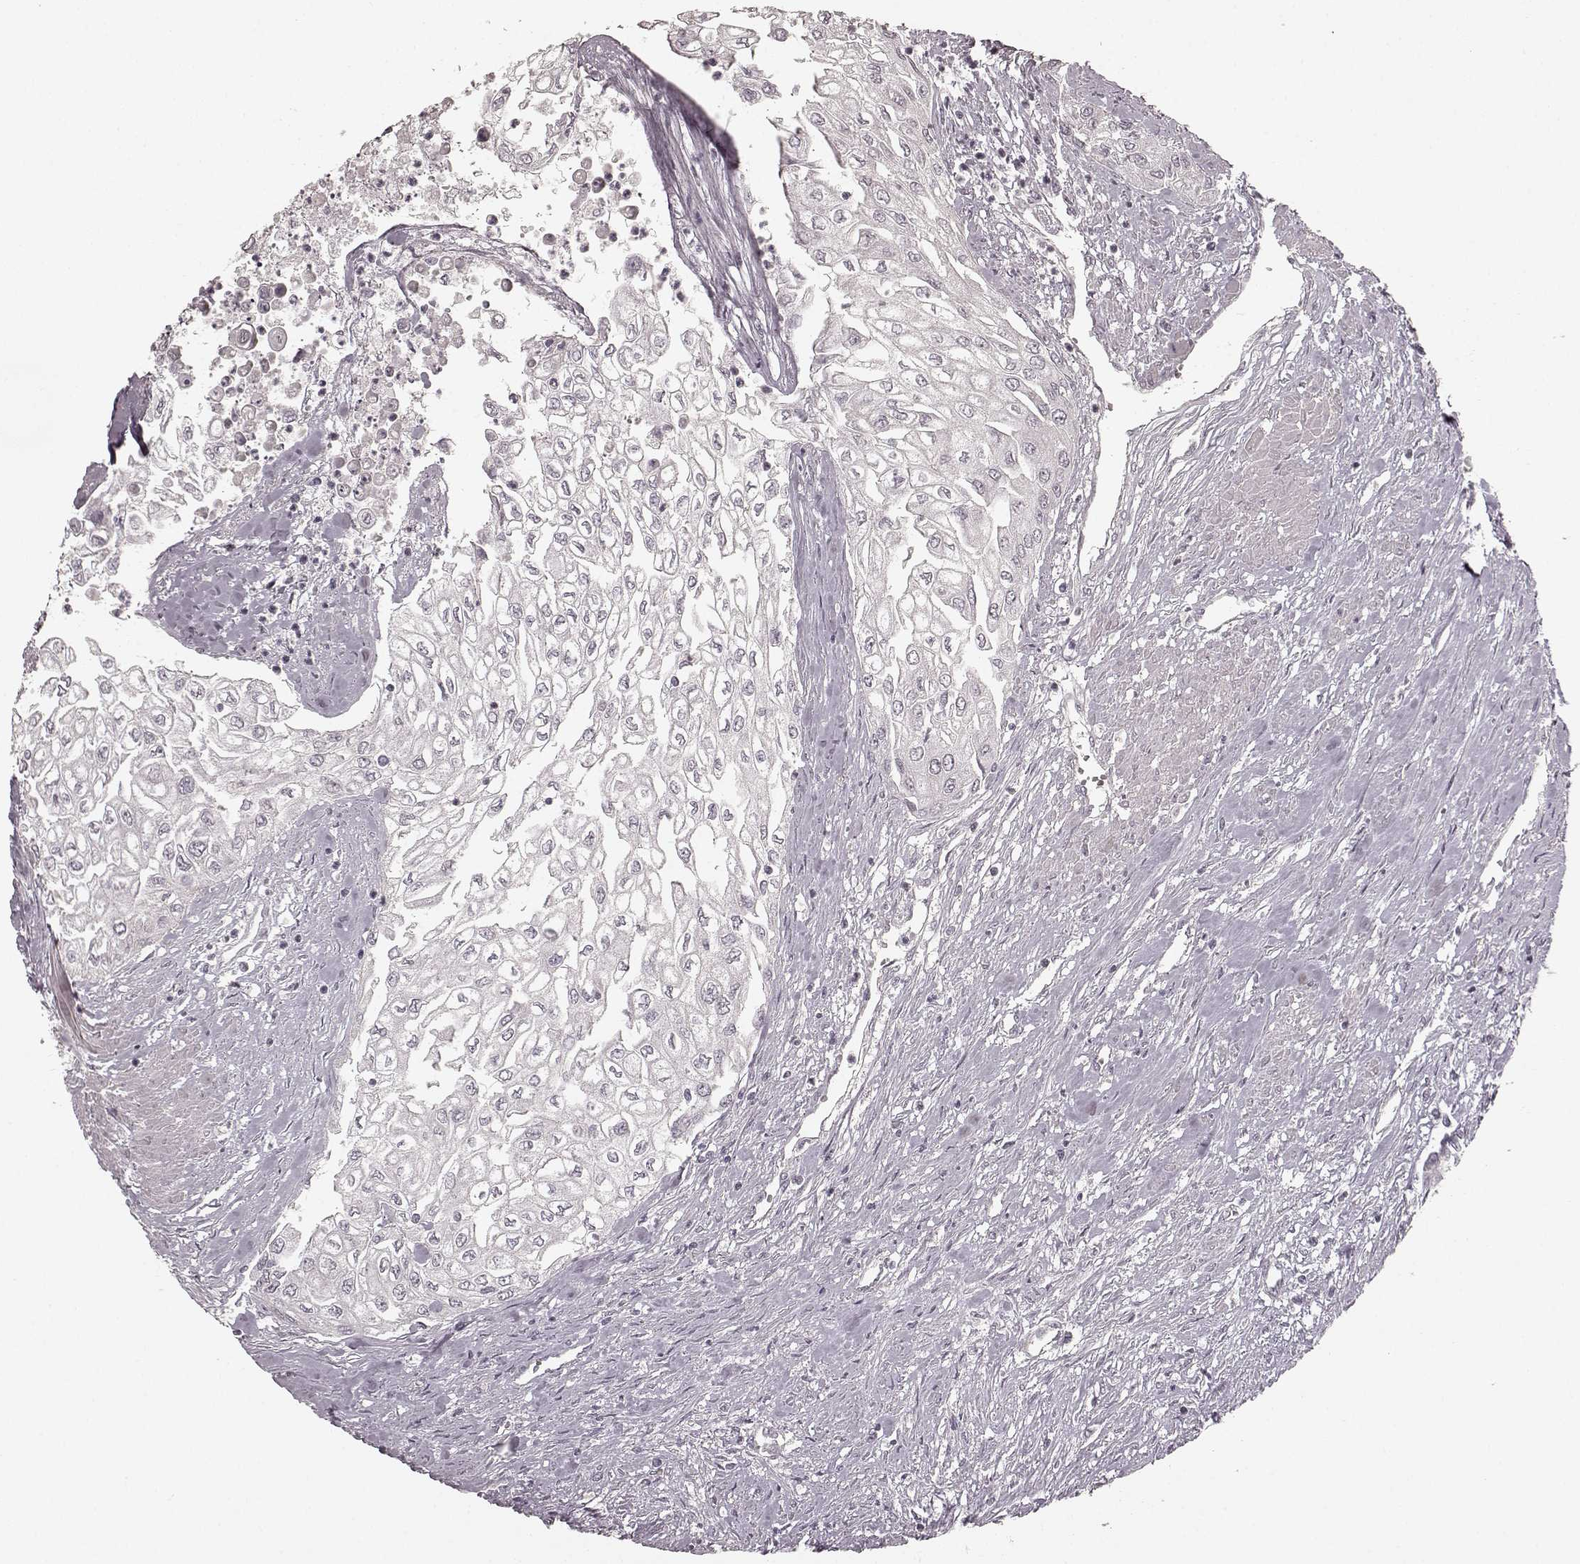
{"staining": {"intensity": "negative", "quantity": "none", "location": "none"}, "tissue": "urothelial cancer", "cell_type": "Tumor cells", "image_type": "cancer", "snomed": [{"axis": "morphology", "description": "Urothelial carcinoma, High grade"}, {"axis": "topography", "description": "Urinary bladder"}], "caption": "Urothelial cancer stained for a protein using immunohistochemistry (IHC) exhibits no positivity tumor cells.", "gene": "PRKCE", "patient": {"sex": "male", "age": 62}}